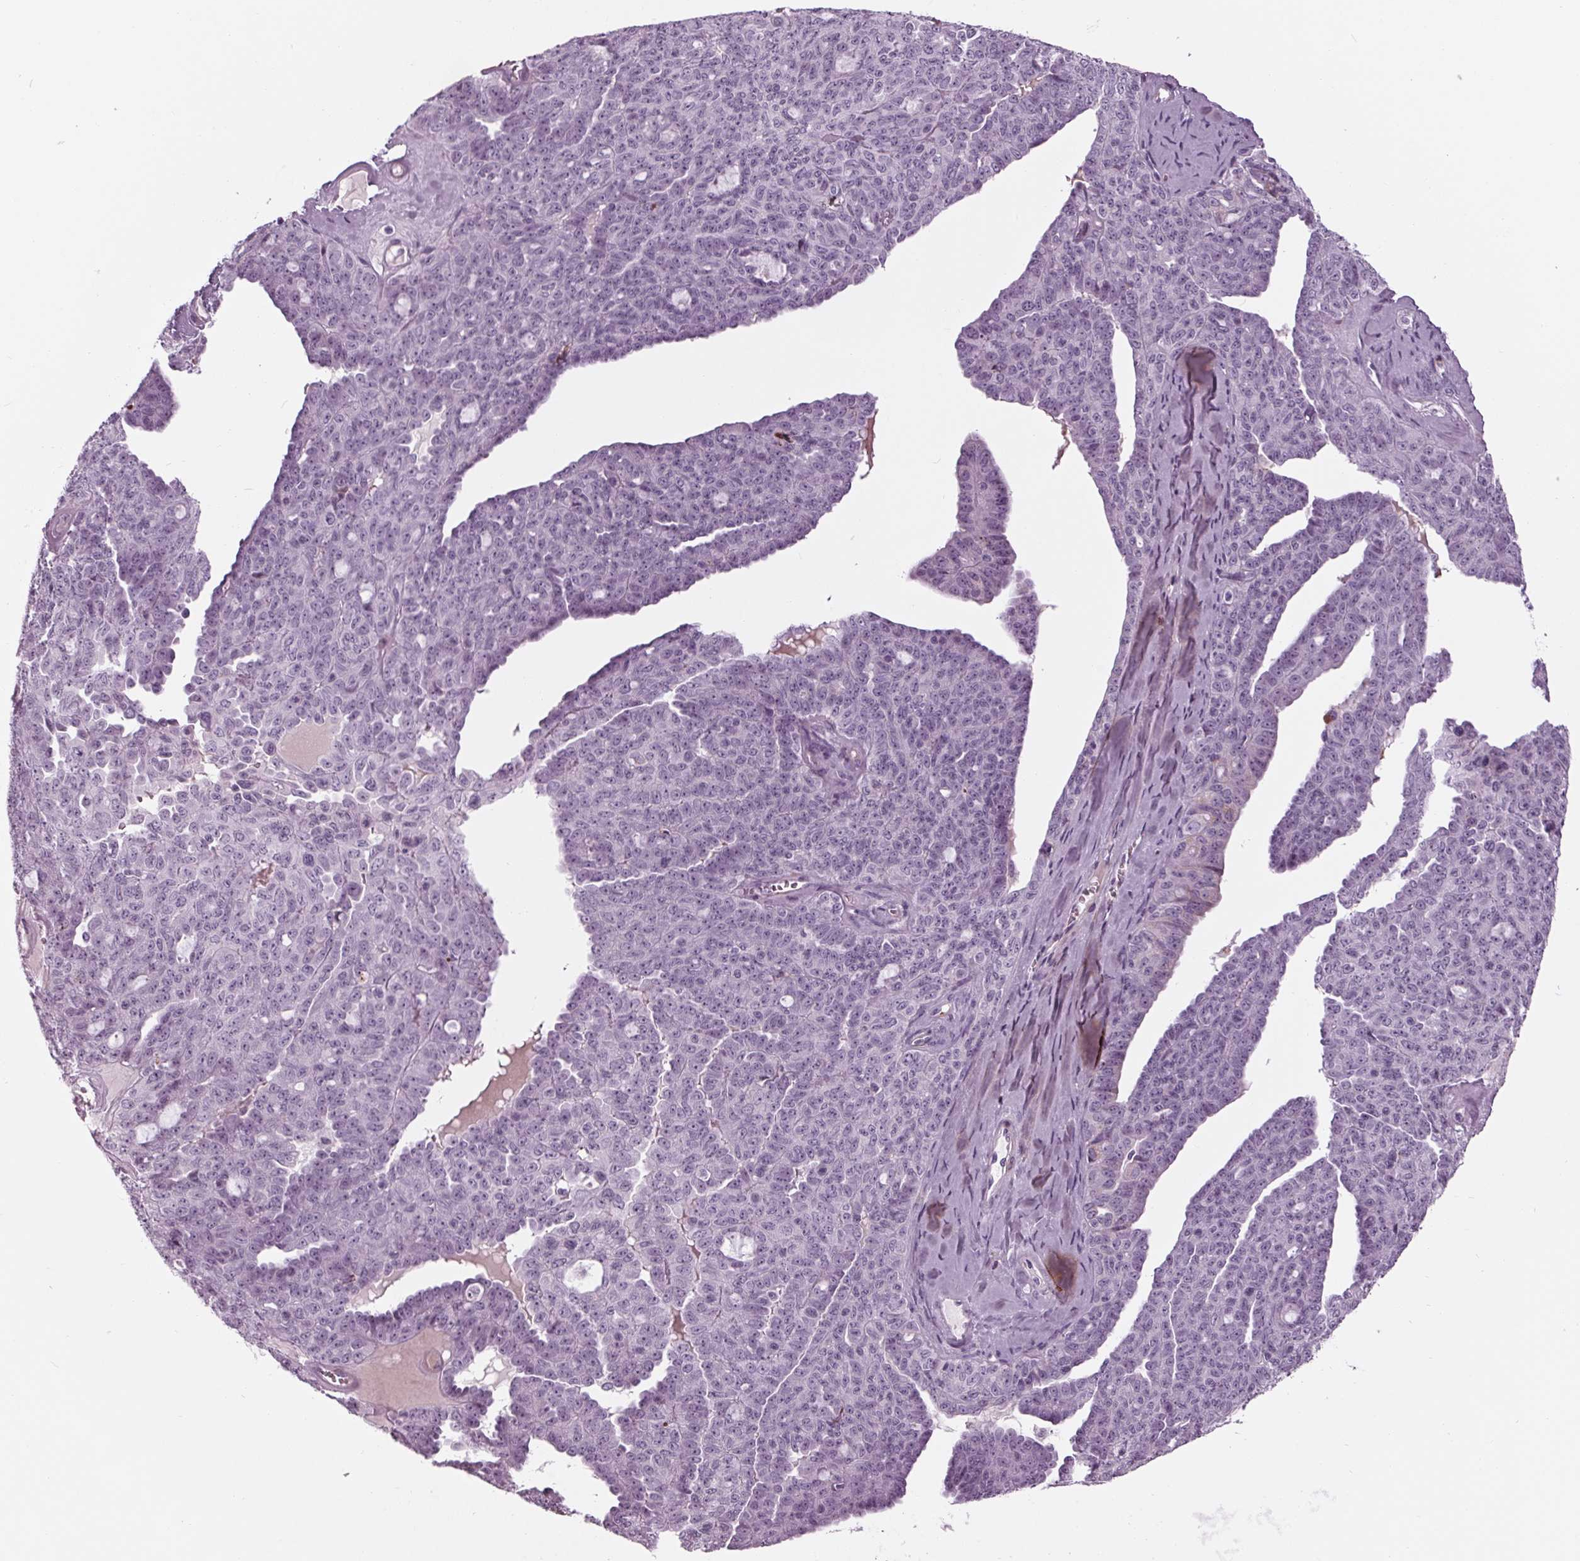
{"staining": {"intensity": "negative", "quantity": "none", "location": "none"}, "tissue": "ovarian cancer", "cell_type": "Tumor cells", "image_type": "cancer", "snomed": [{"axis": "morphology", "description": "Cystadenocarcinoma, serous, NOS"}, {"axis": "topography", "description": "Ovary"}], "caption": "A high-resolution histopathology image shows IHC staining of ovarian serous cystadenocarcinoma, which displays no significant expression in tumor cells.", "gene": "CYP3A43", "patient": {"sex": "female", "age": 71}}